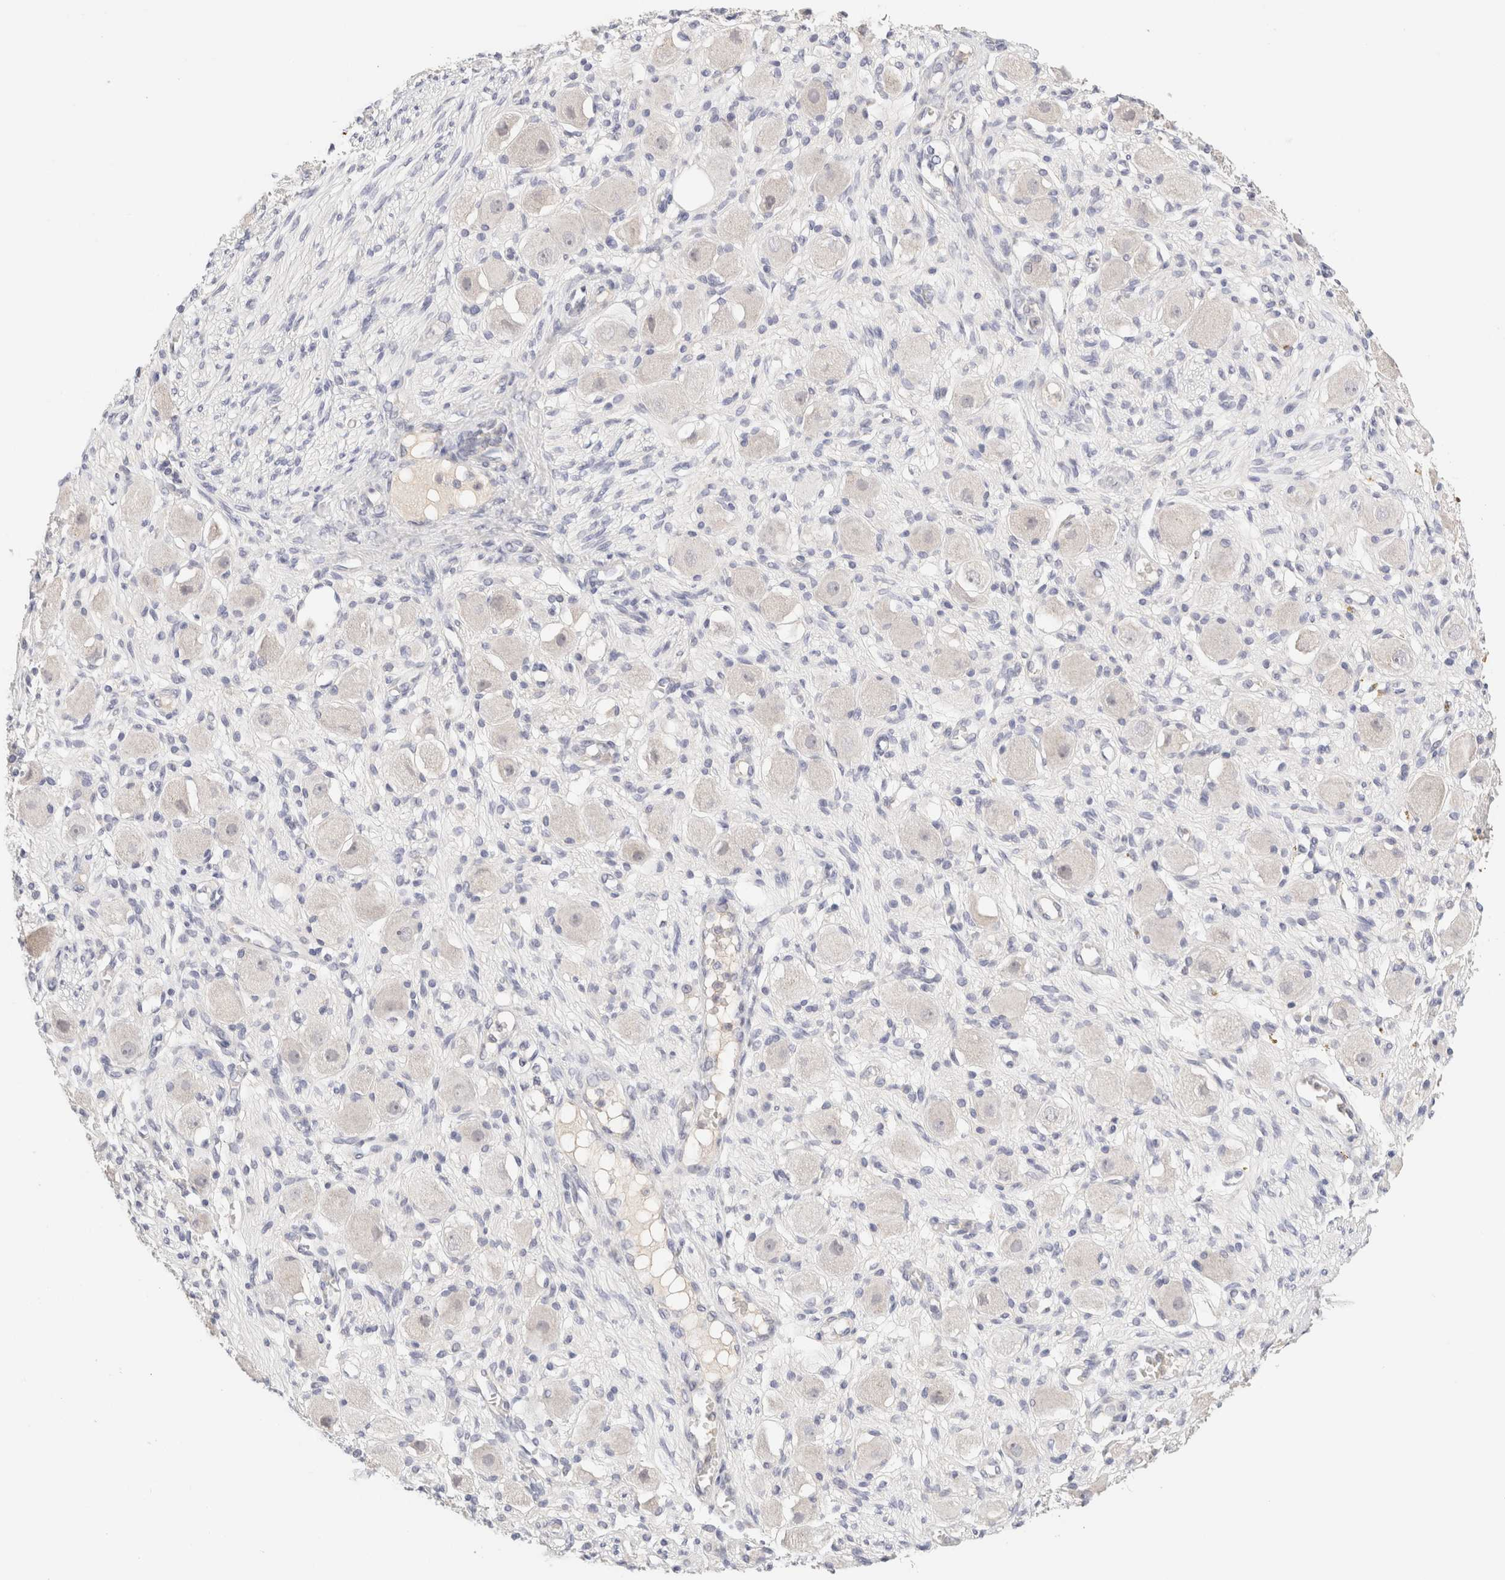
{"staining": {"intensity": "negative", "quantity": "none", "location": "none"}, "tissue": "adipose tissue", "cell_type": "Adipocytes", "image_type": "normal", "snomed": [{"axis": "morphology", "description": "Normal tissue, NOS"}, {"axis": "topography", "description": "Kidney"}, {"axis": "topography", "description": "Peripheral nerve tissue"}], "caption": "This is a photomicrograph of IHC staining of unremarkable adipose tissue, which shows no staining in adipocytes.", "gene": "SCGB2A2", "patient": {"sex": "male", "age": 7}}